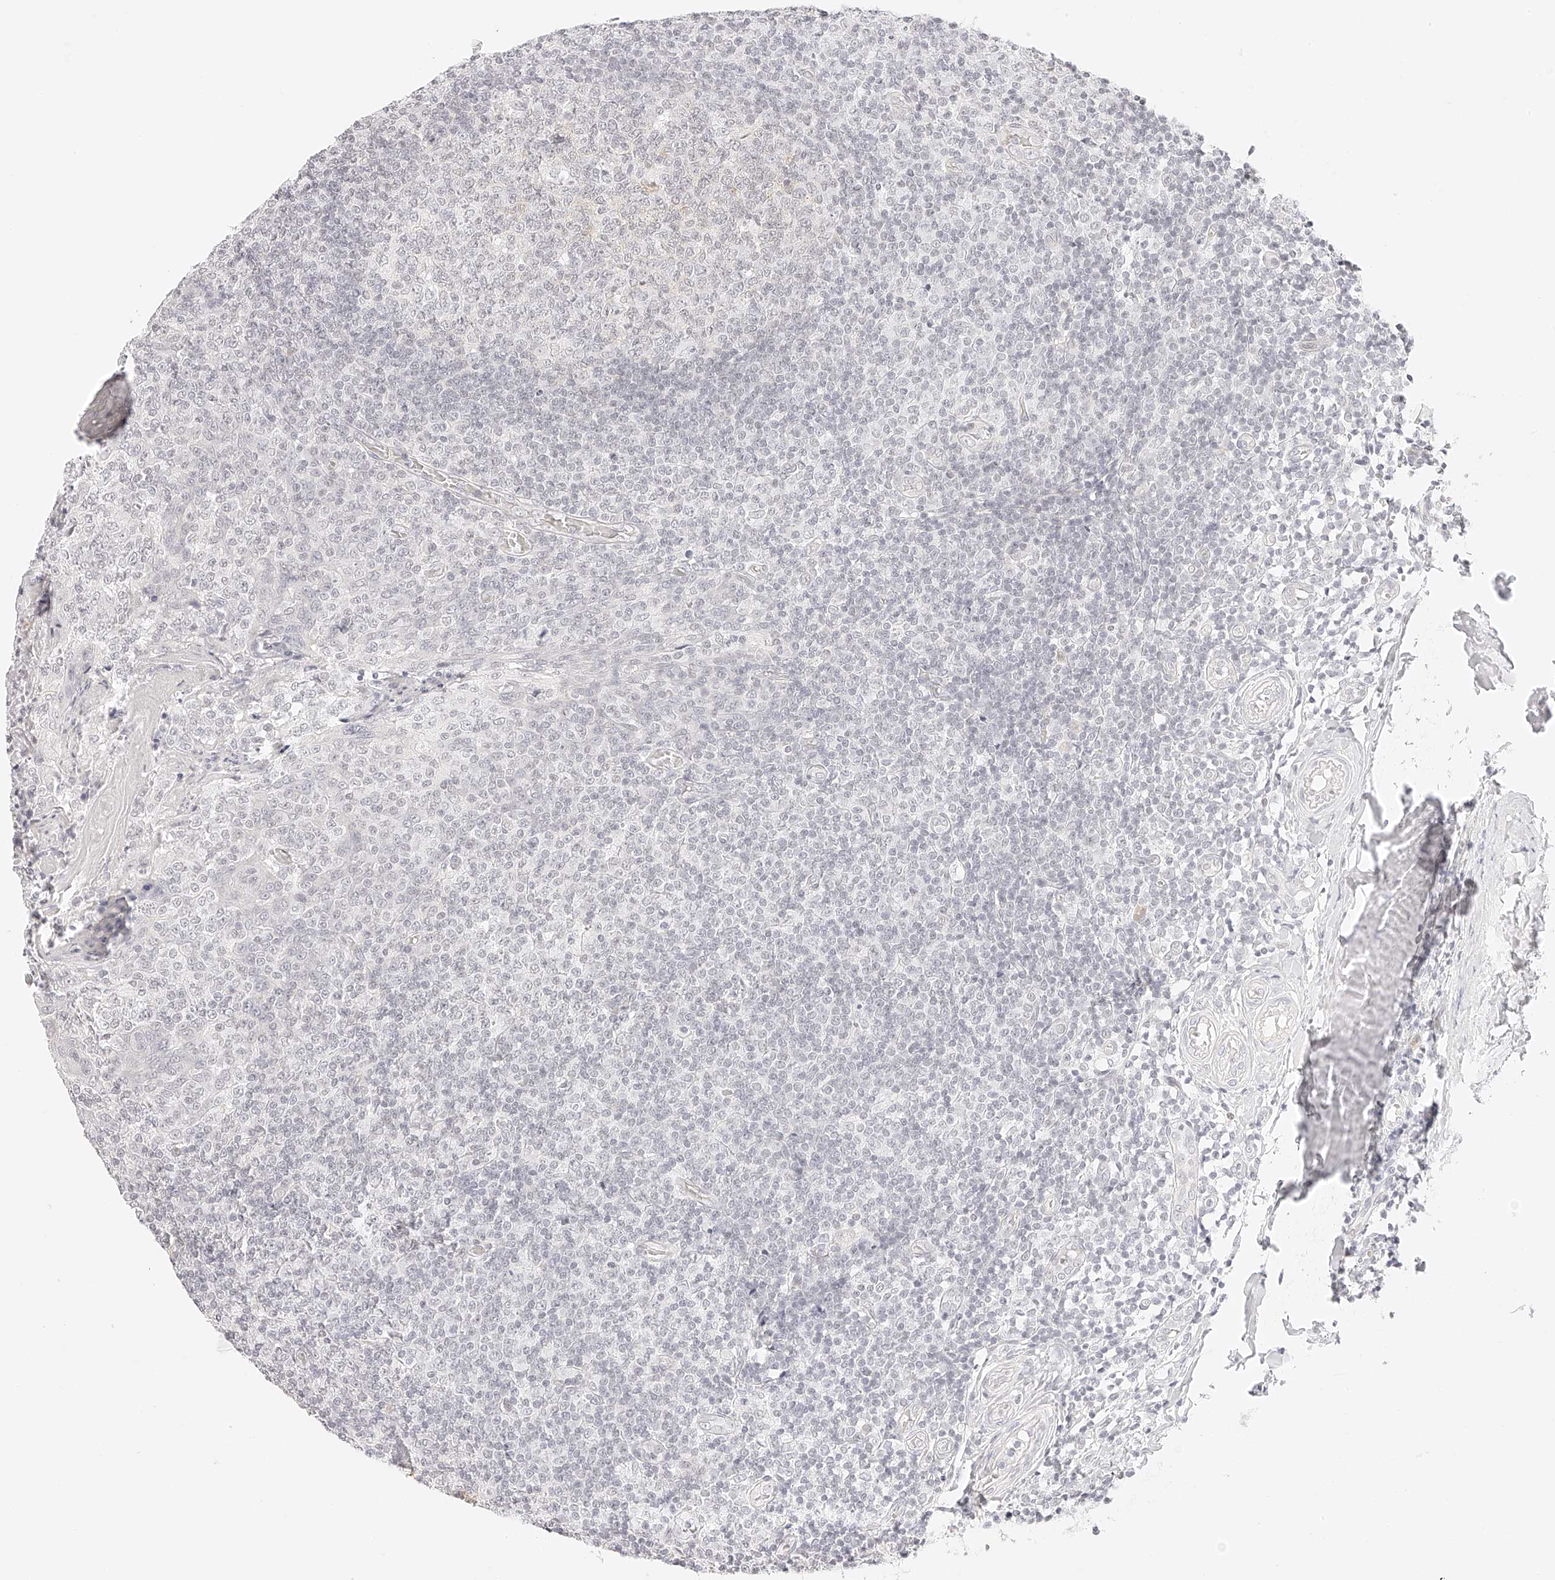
{"staining": {"intensity": "moderate", "quantity": "<25%", "location": "cytoplasmic/membranous"}, "tissue": "tonsil", "cell_type": "Germinal center cells", "image_type": "normal", "snomed": [{"axis": "morphology", "description": "Normal tissue, NOS"}, {"axis": "topography", "description": "Tonsil"}], "caption": "DAB immunohistochemical staining of unremarkable tonsil exhibits moderate cytoplasmic/membranous protein expression in approximately <25% of germinal center cells.", "gene": "ZFP69", "patient": {"sex": "female", "age": 19}}